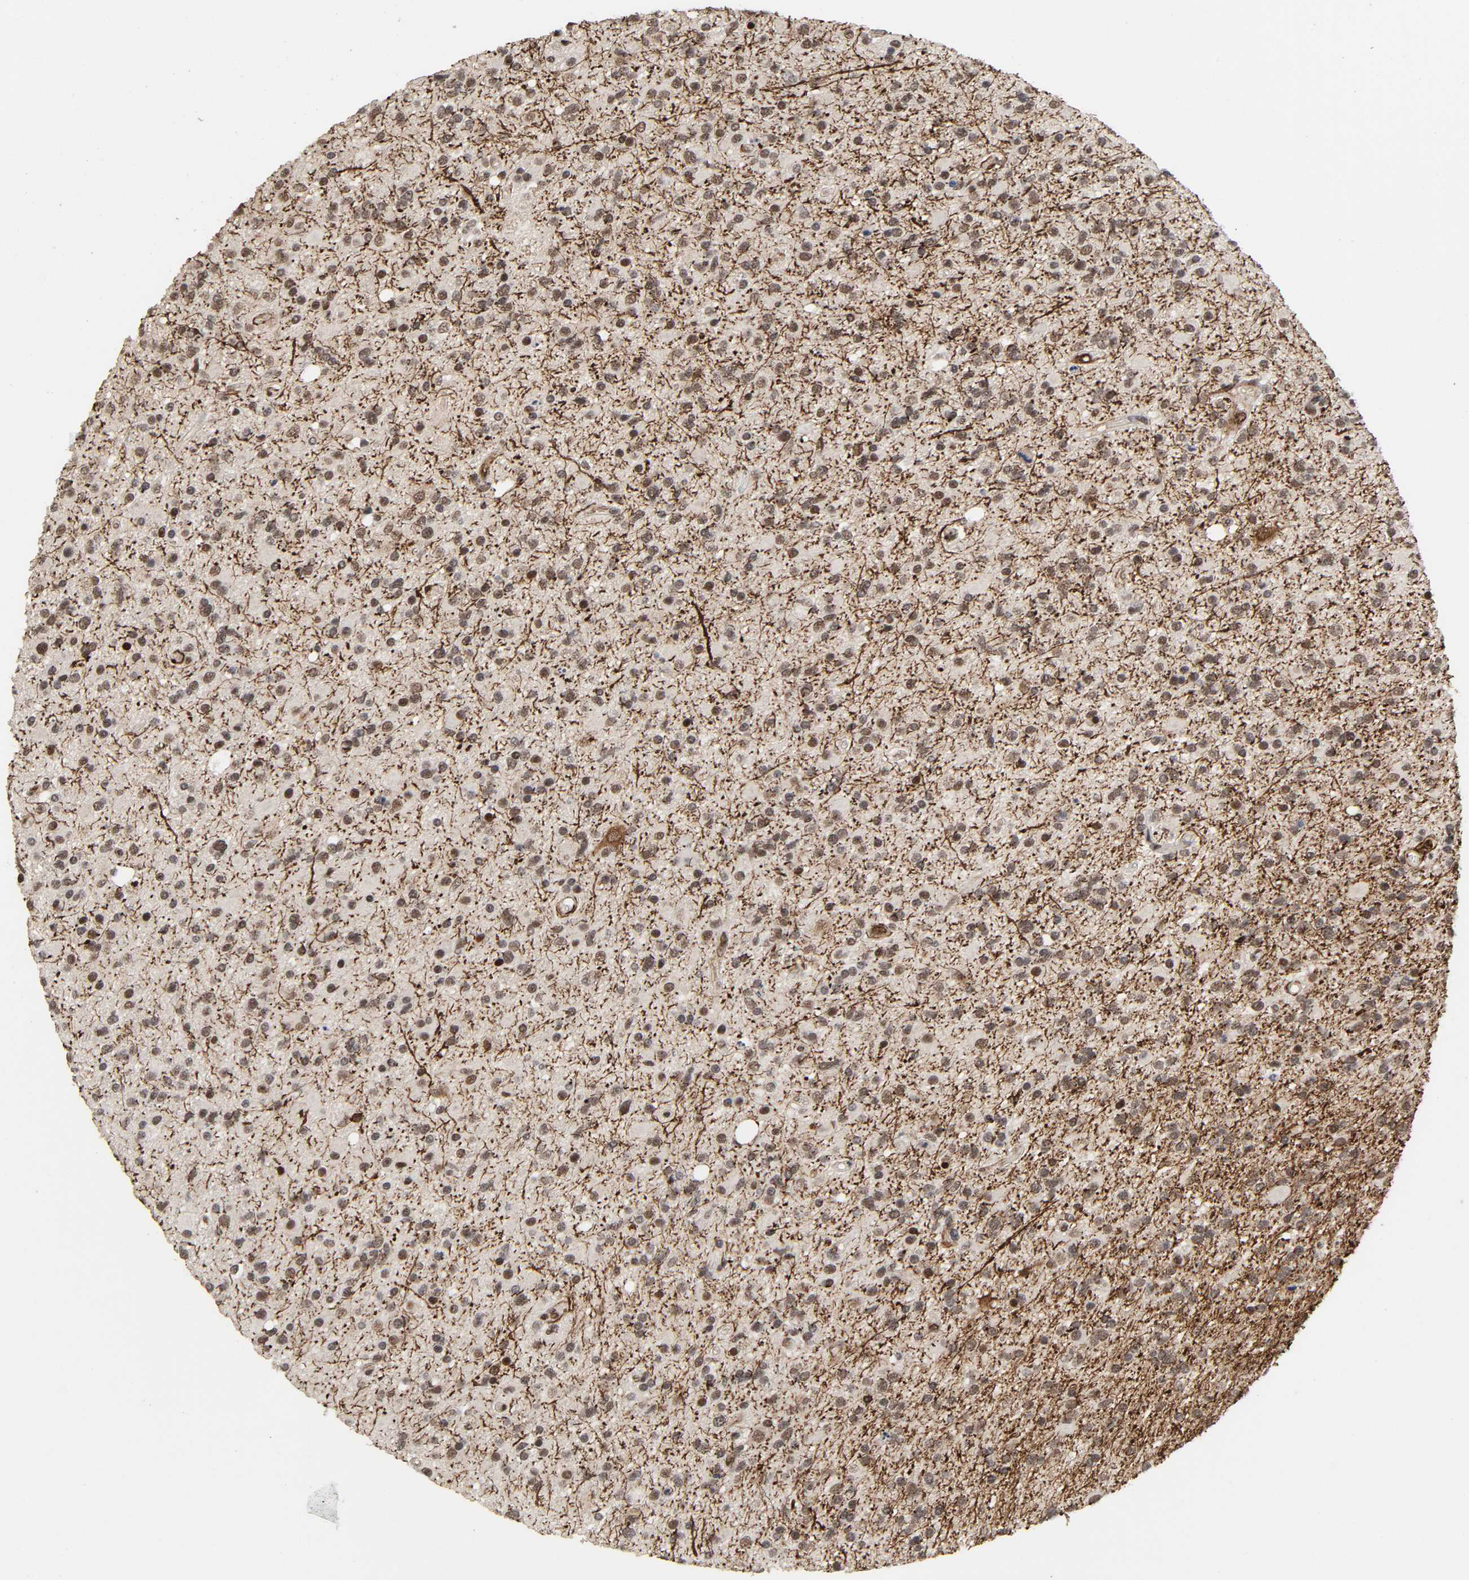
{"staining": {"intensity": "moderate", "quantity": "25%-75%", "location": "cytoplasmic/membranous,nuclear"}, "tissue": "glioma", "cell_type": "Tumor cells", "image_type": "cancer", "snomed": [{"axis": "morphology", "description": "Glioma, malignant, High grade"}, {"axis": "topography", "description": "Brain"}], "caption": "Approximately 25%-75% of tumor cells in glioma show moderate cytoplasmic/membranous and nuclear protein expression as visualized by brown immunohistochemical staining.", "gene": "AHNAK2", "patient": {"sex": "male", "age": 33}}